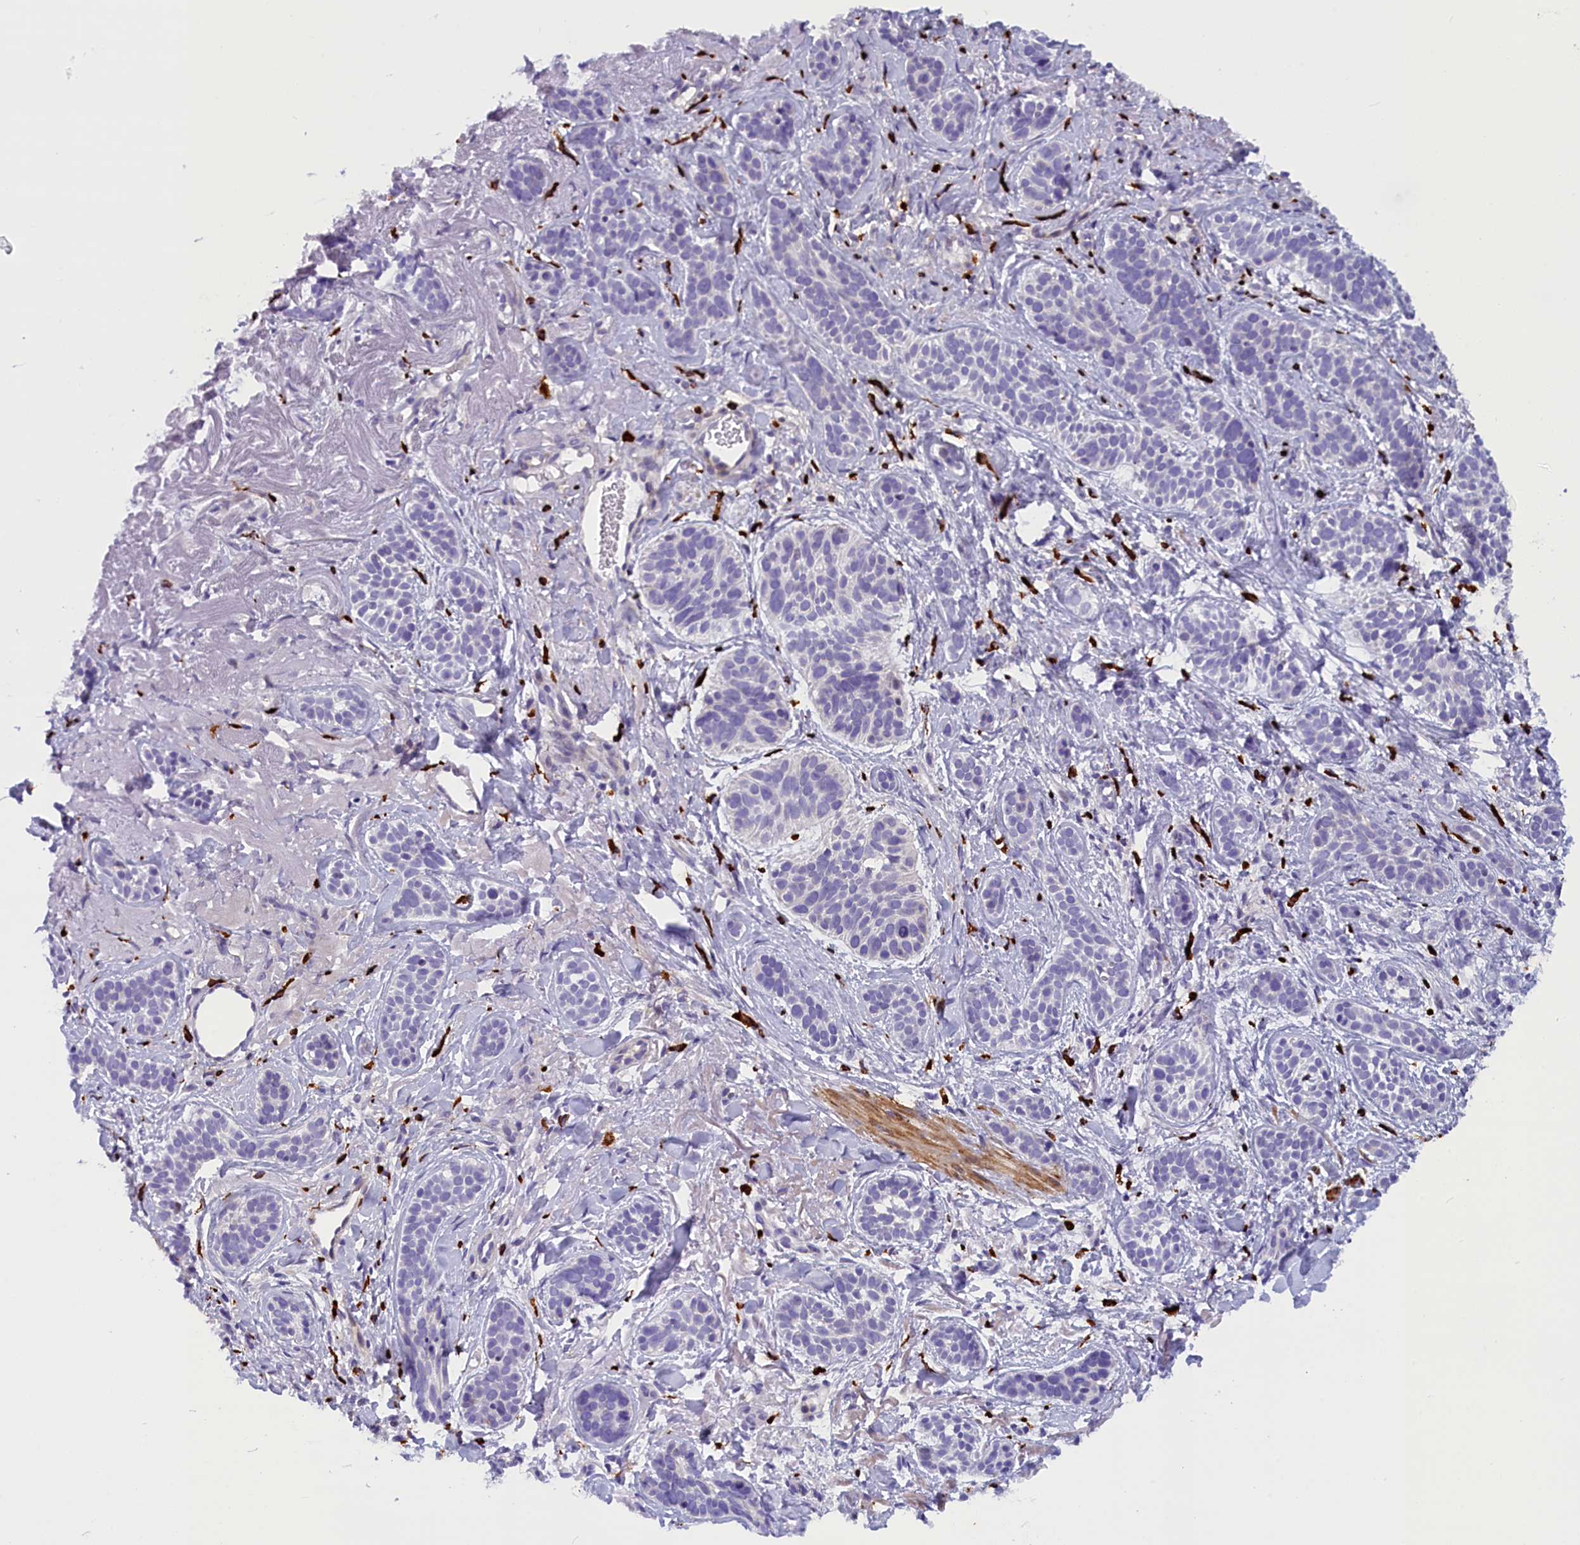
{"staining": {"intensity": "negative", "quantity": "none", "location": "none"}, "tissue": "skin cancer", "cell_type": "Tumor cells", "image_type": "cancer", "snomed": [{"axis": "morphology", "description": "Basal cell carcinoma"}, {"axis": "topography", "description": "Skin"}], "caption": "A high-resolution image shows immunohistochemistry staining of skin cancer (basal cell carcinoma), which exhibits no significant expression in tumor cells.", "gene": "RTTN", "patient": {"sex": "male", "age": 71}}